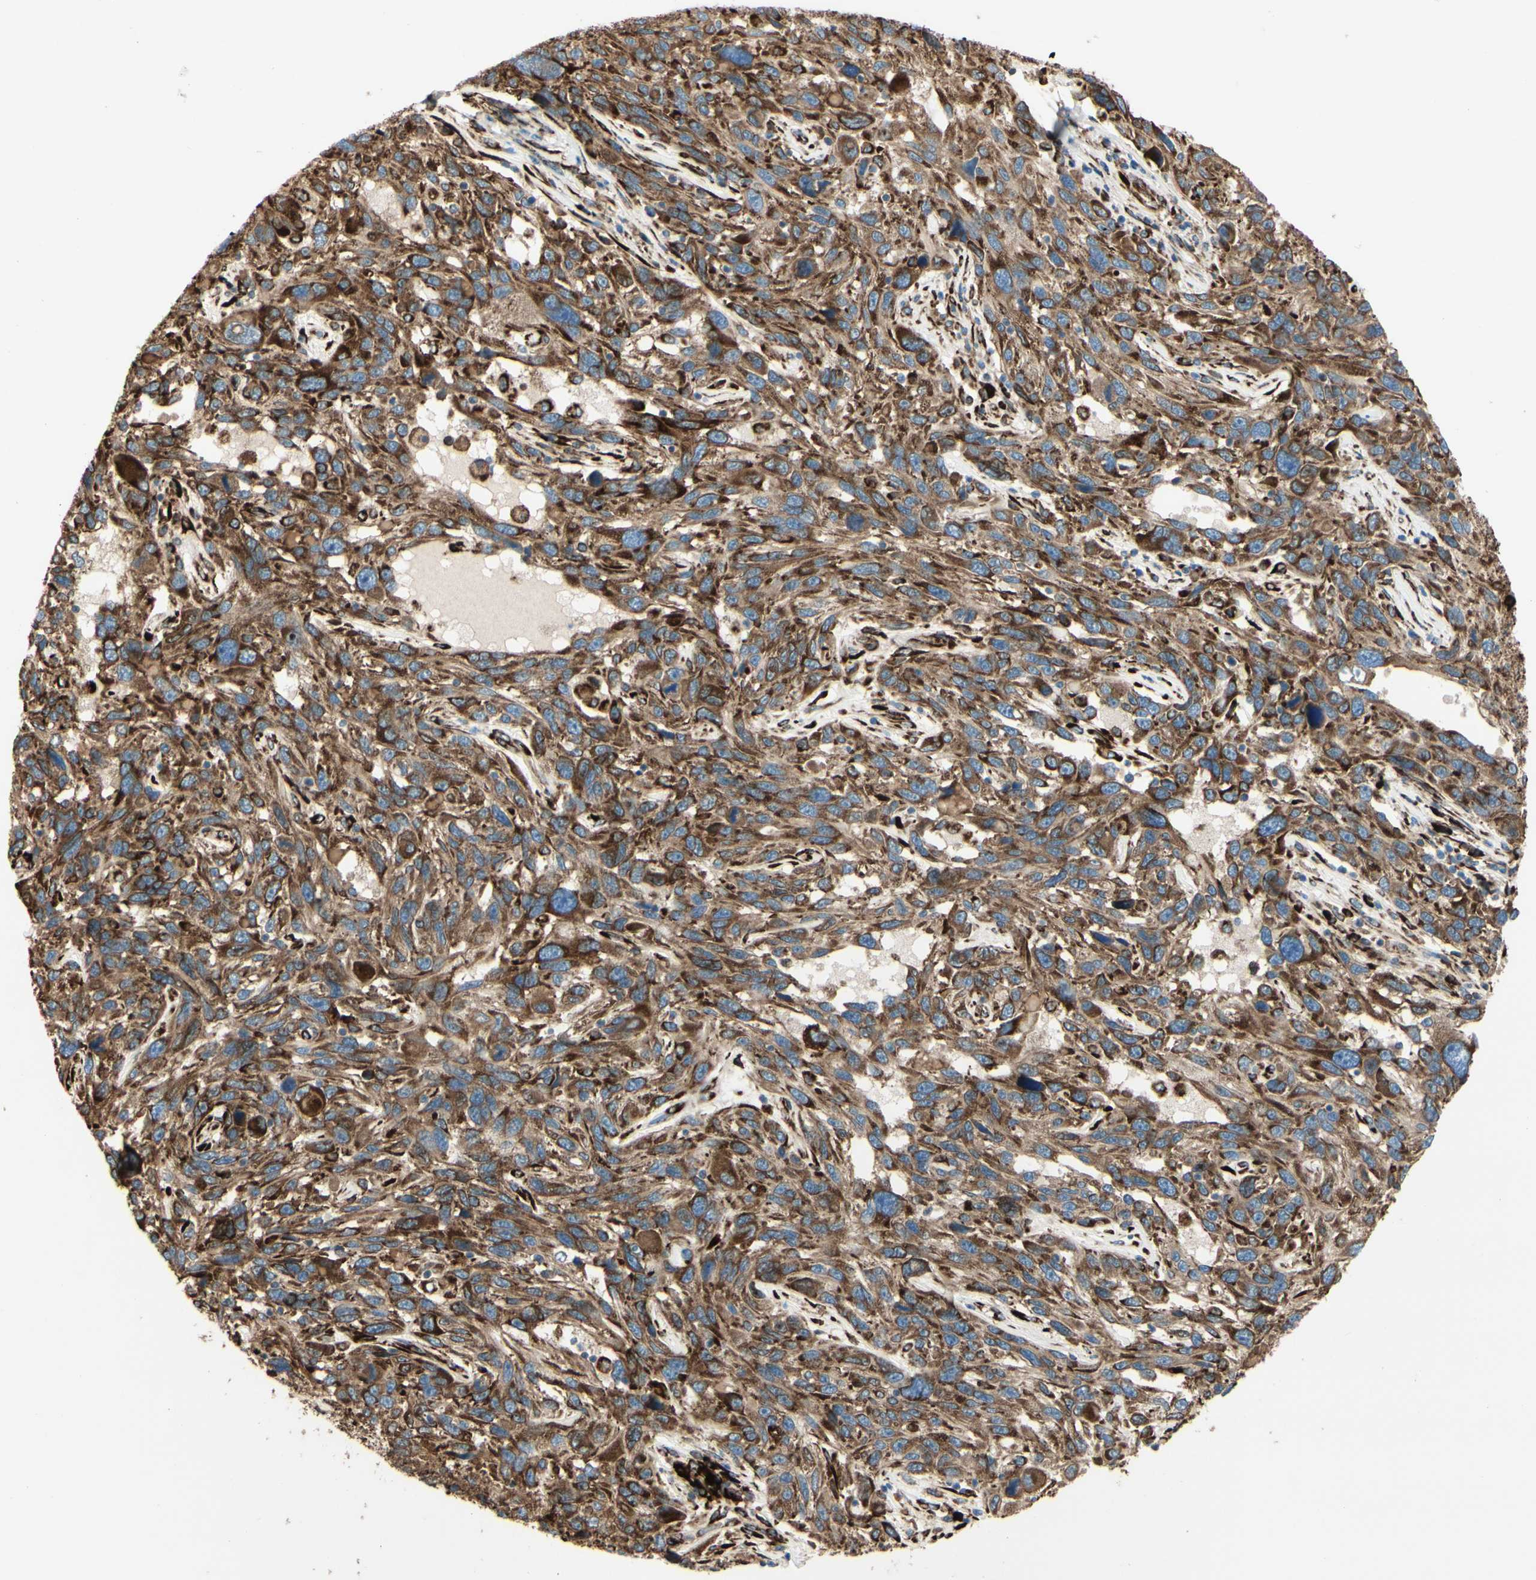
{"staining": {"intensity": "strong", "quantity": ">75%", "location": "cytoplasmic/membranous"}, "tissue": "melanoma", "cell_type": "Tumor cells", "image_type": "cancer", "snomed": [{"axis": "morphology", "description": "Malignant melanoma, NOS"}, {"axis": "topography", "description": "Skin"}], "caption": "Melanoma stained with a protein marker reveals strong staining in tumor cells.", "gene": "RRBP1", "patient": {"sex": "male", "age": 53}}